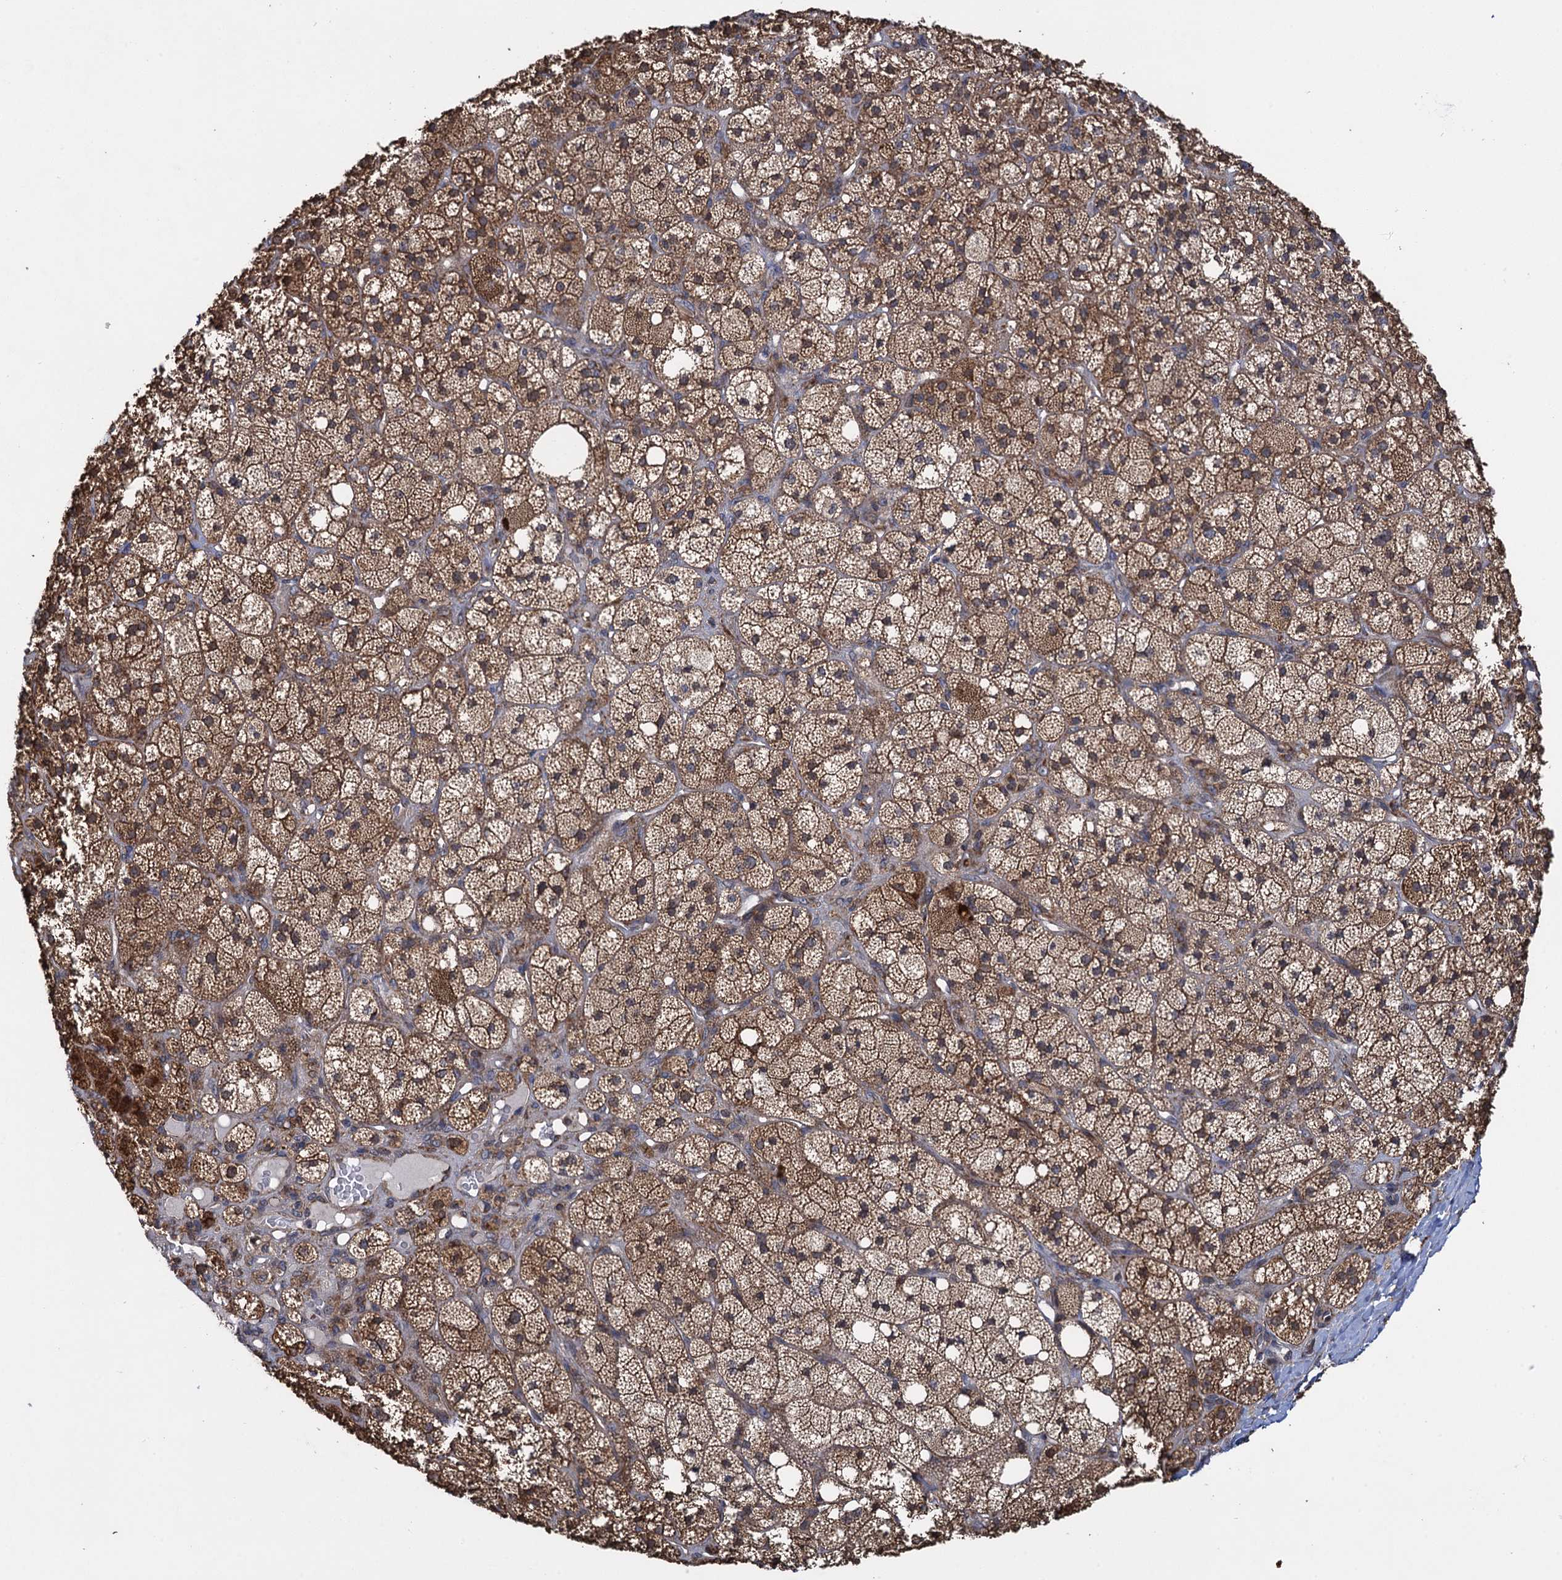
{"staining": {"intensity": "moderate", "quantity": ">75%", "location": "cytoplasmic/membranous"}, "tissue": "adrenal gland", "cell_type": "Glandular cells", "image_type": "normal", "snomed": [{"axis": "morphology", "description": "Normal tissue, NOS"}, {"axis": "topography", "description": "Adrenal gland"}], "caption": "Protein analysis of unremarkable adrenal gland demonstrates moderate cytoplasmic/membranous expression in about >75% of glandular cells.", "gene": "HAUS1", "patient": {"sex": "male", "age": 61}}